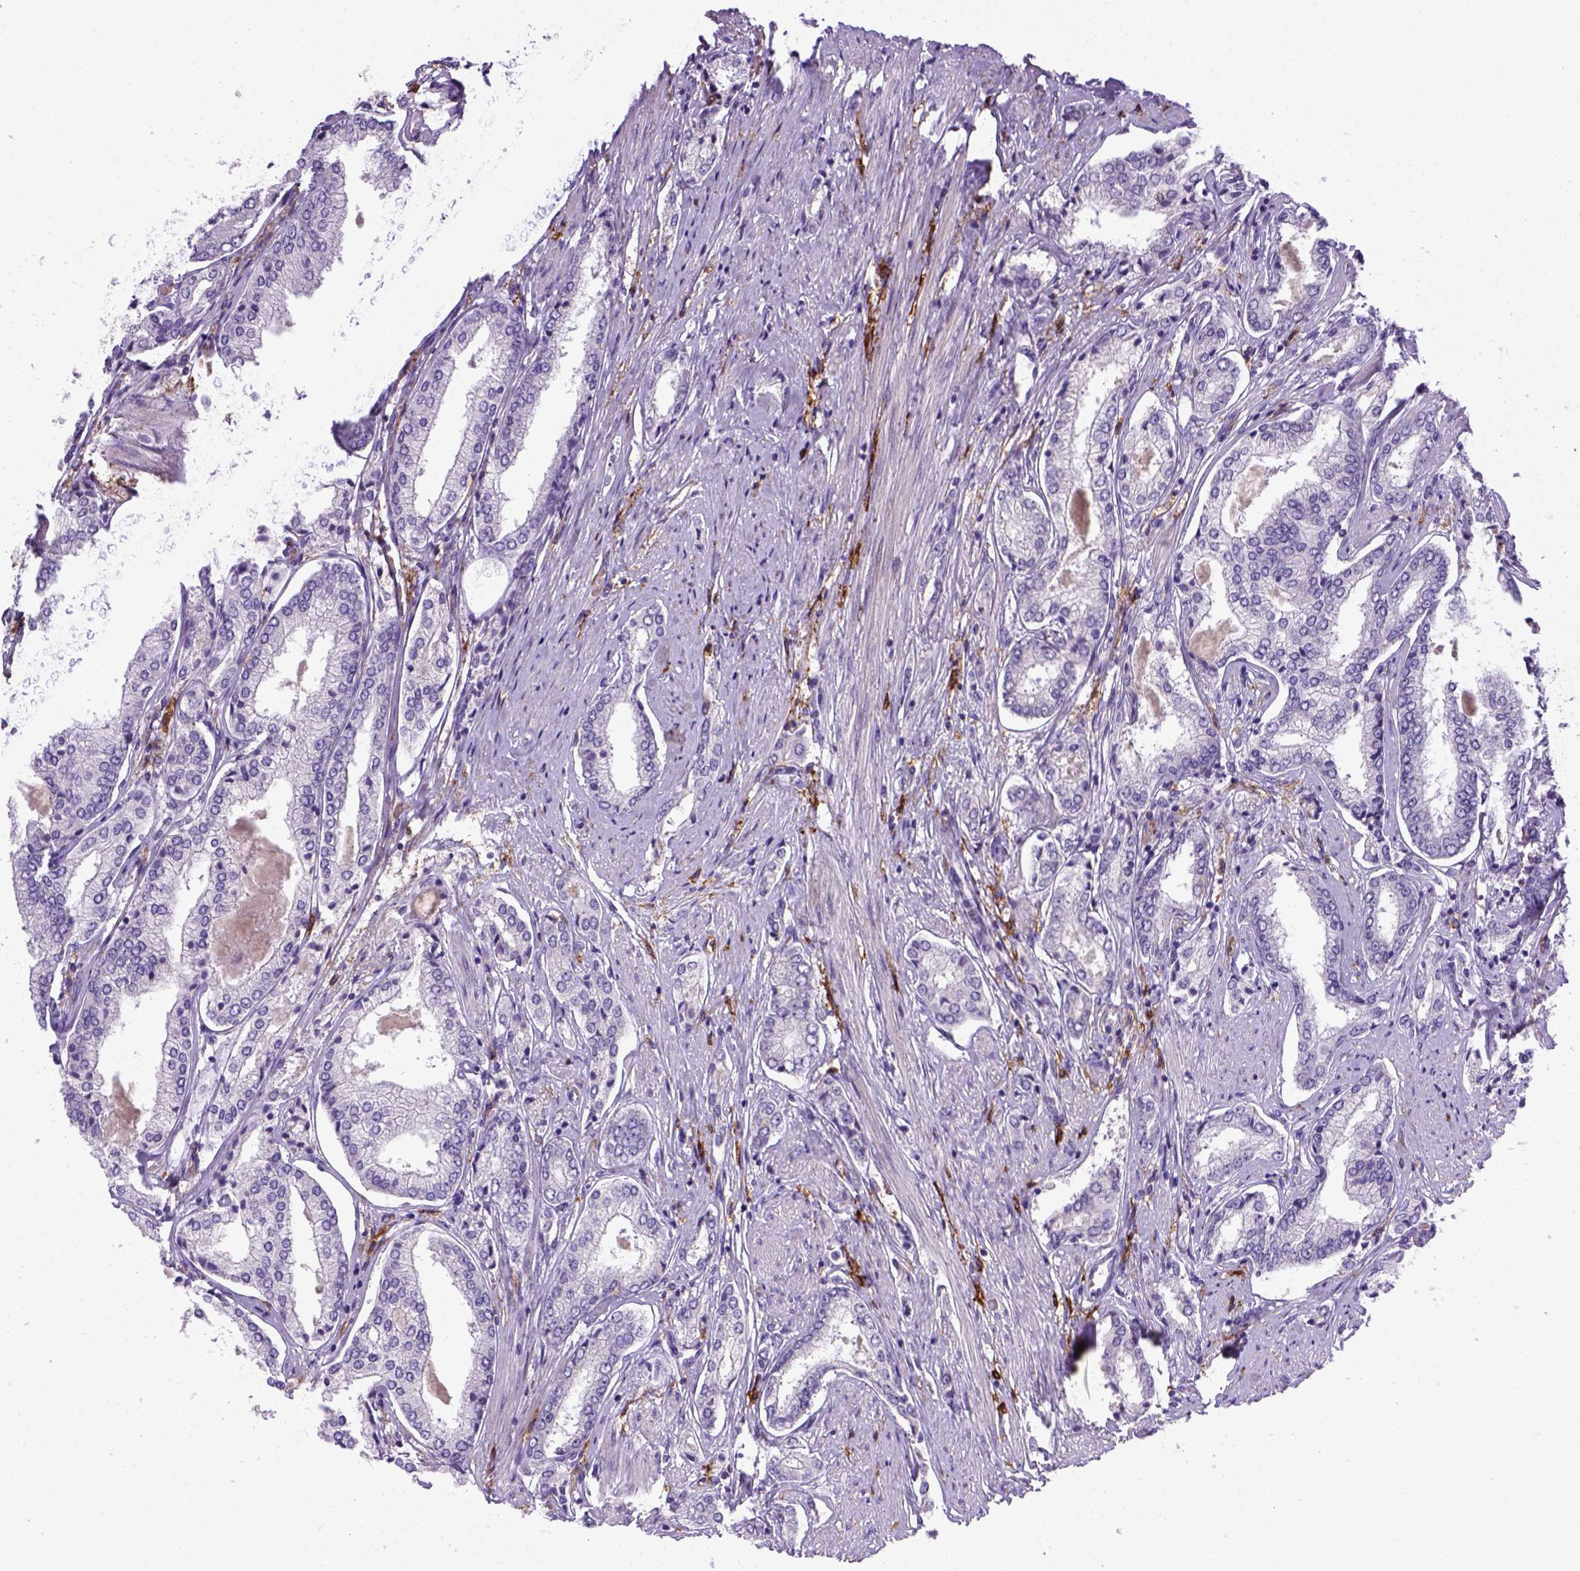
{"staining": {"intensity": "negative", "quantity": "none", "location": "none"}, "tissue": "prostate cancer", "cell_type": "Tumor cells", "image_type": "cancer", "snomed": [{"axis": "morphology", "description": "Adenocarcinoma, NOS"}, {"axis": "topography", "description": "Prostate"}], "caption": "Tumor cells show no significant expression in adenocarcinoma (prostate).", "gene": "CD14", "patient": {"sex": "male", "age": 63}}